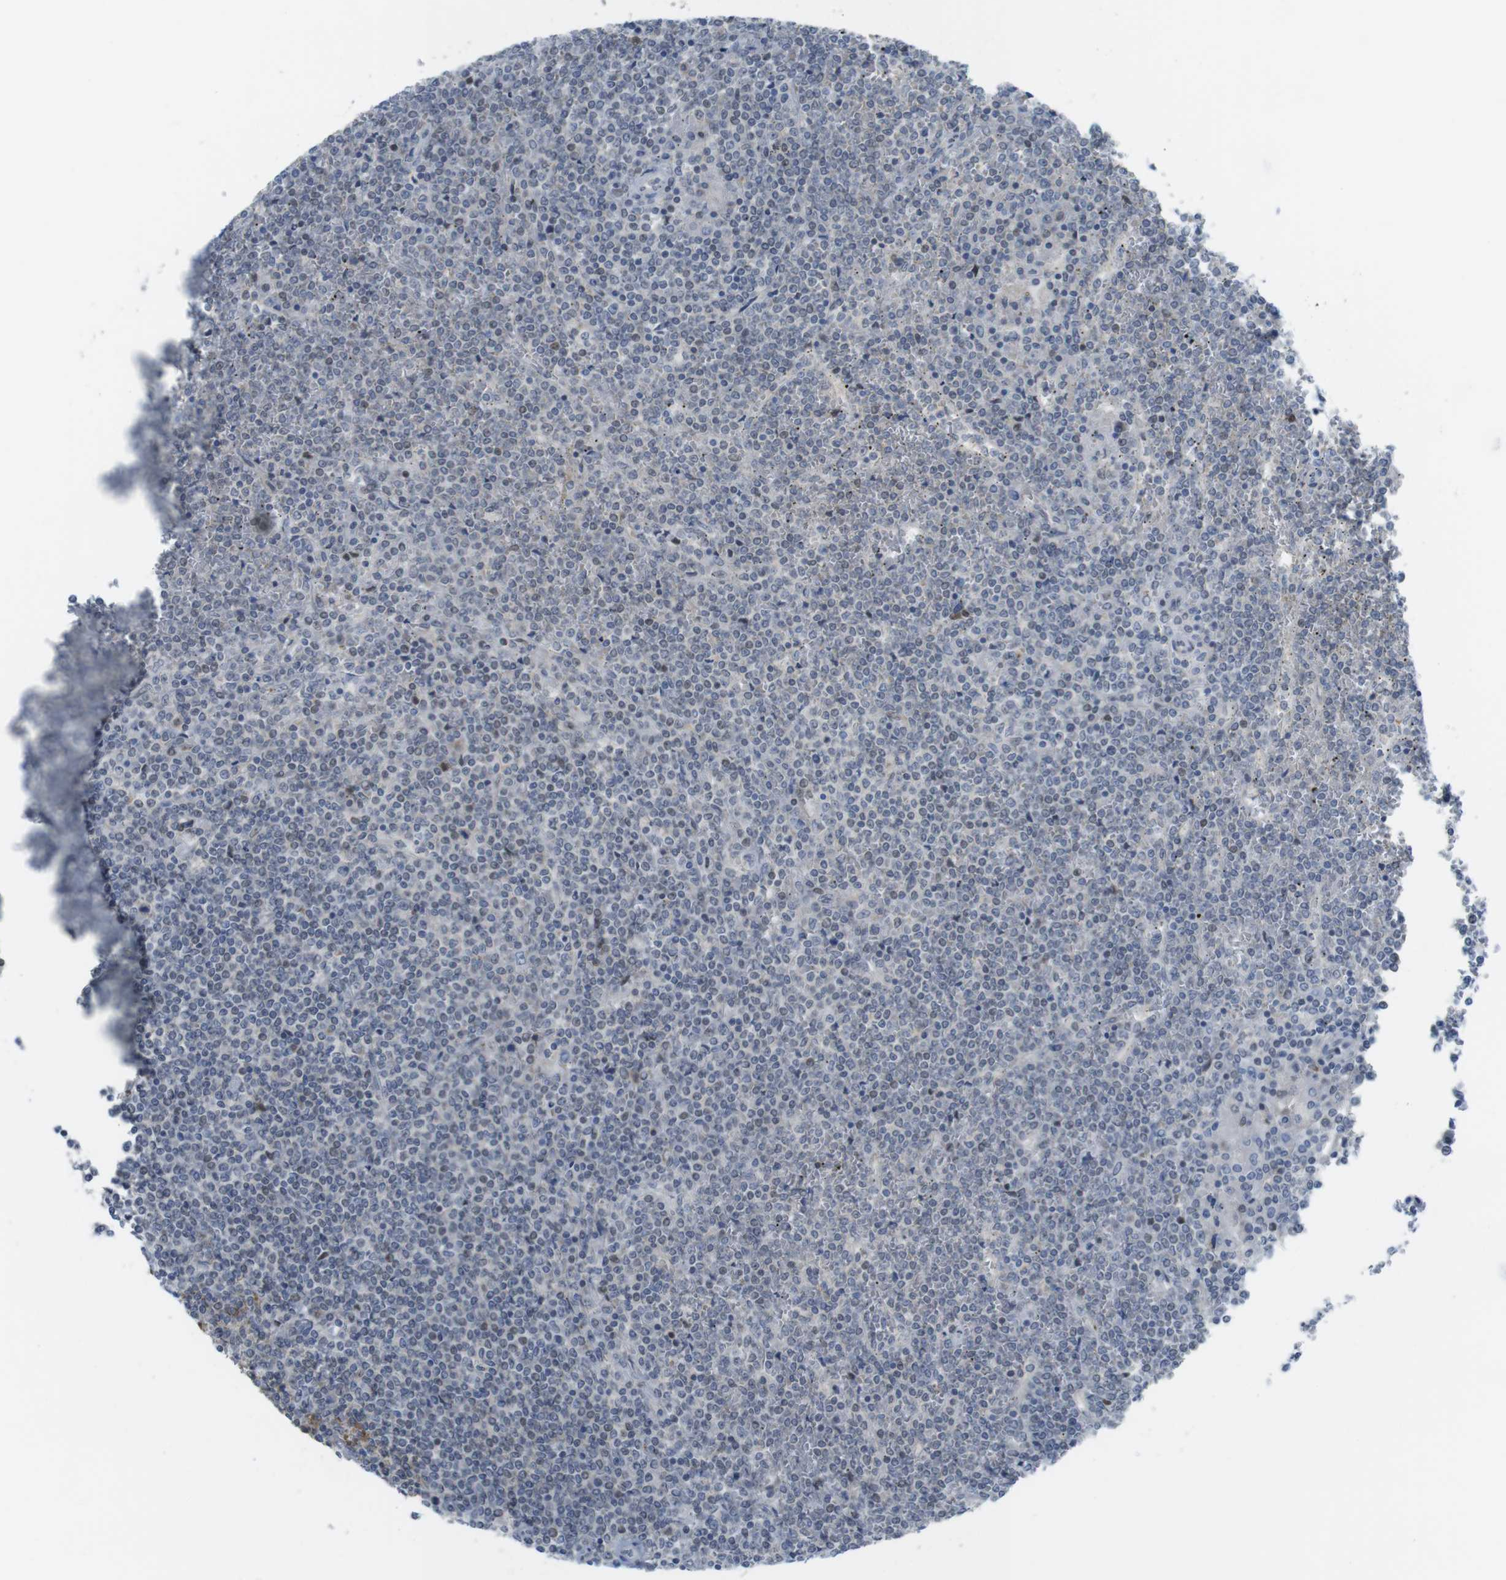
{"staining": {"intensity": "negative", "quantity": "none", "location": "none"}, "tissue": "lymphoma", "cell_type": "Tumor cells", "image_type": "cancer", "snomed": [{"axis": "morphology", "description": "Malignant lymphoma, non-Hodgkin's type, Low grade"}, {"axis": "topography", "description": "Spleen"}], "caption": "DAB immunohistochemical staining of human lymphoma displays no significant staining in tumor cells.", "gene": "UBB", "patient": {"sex": "female", "age": 19}}